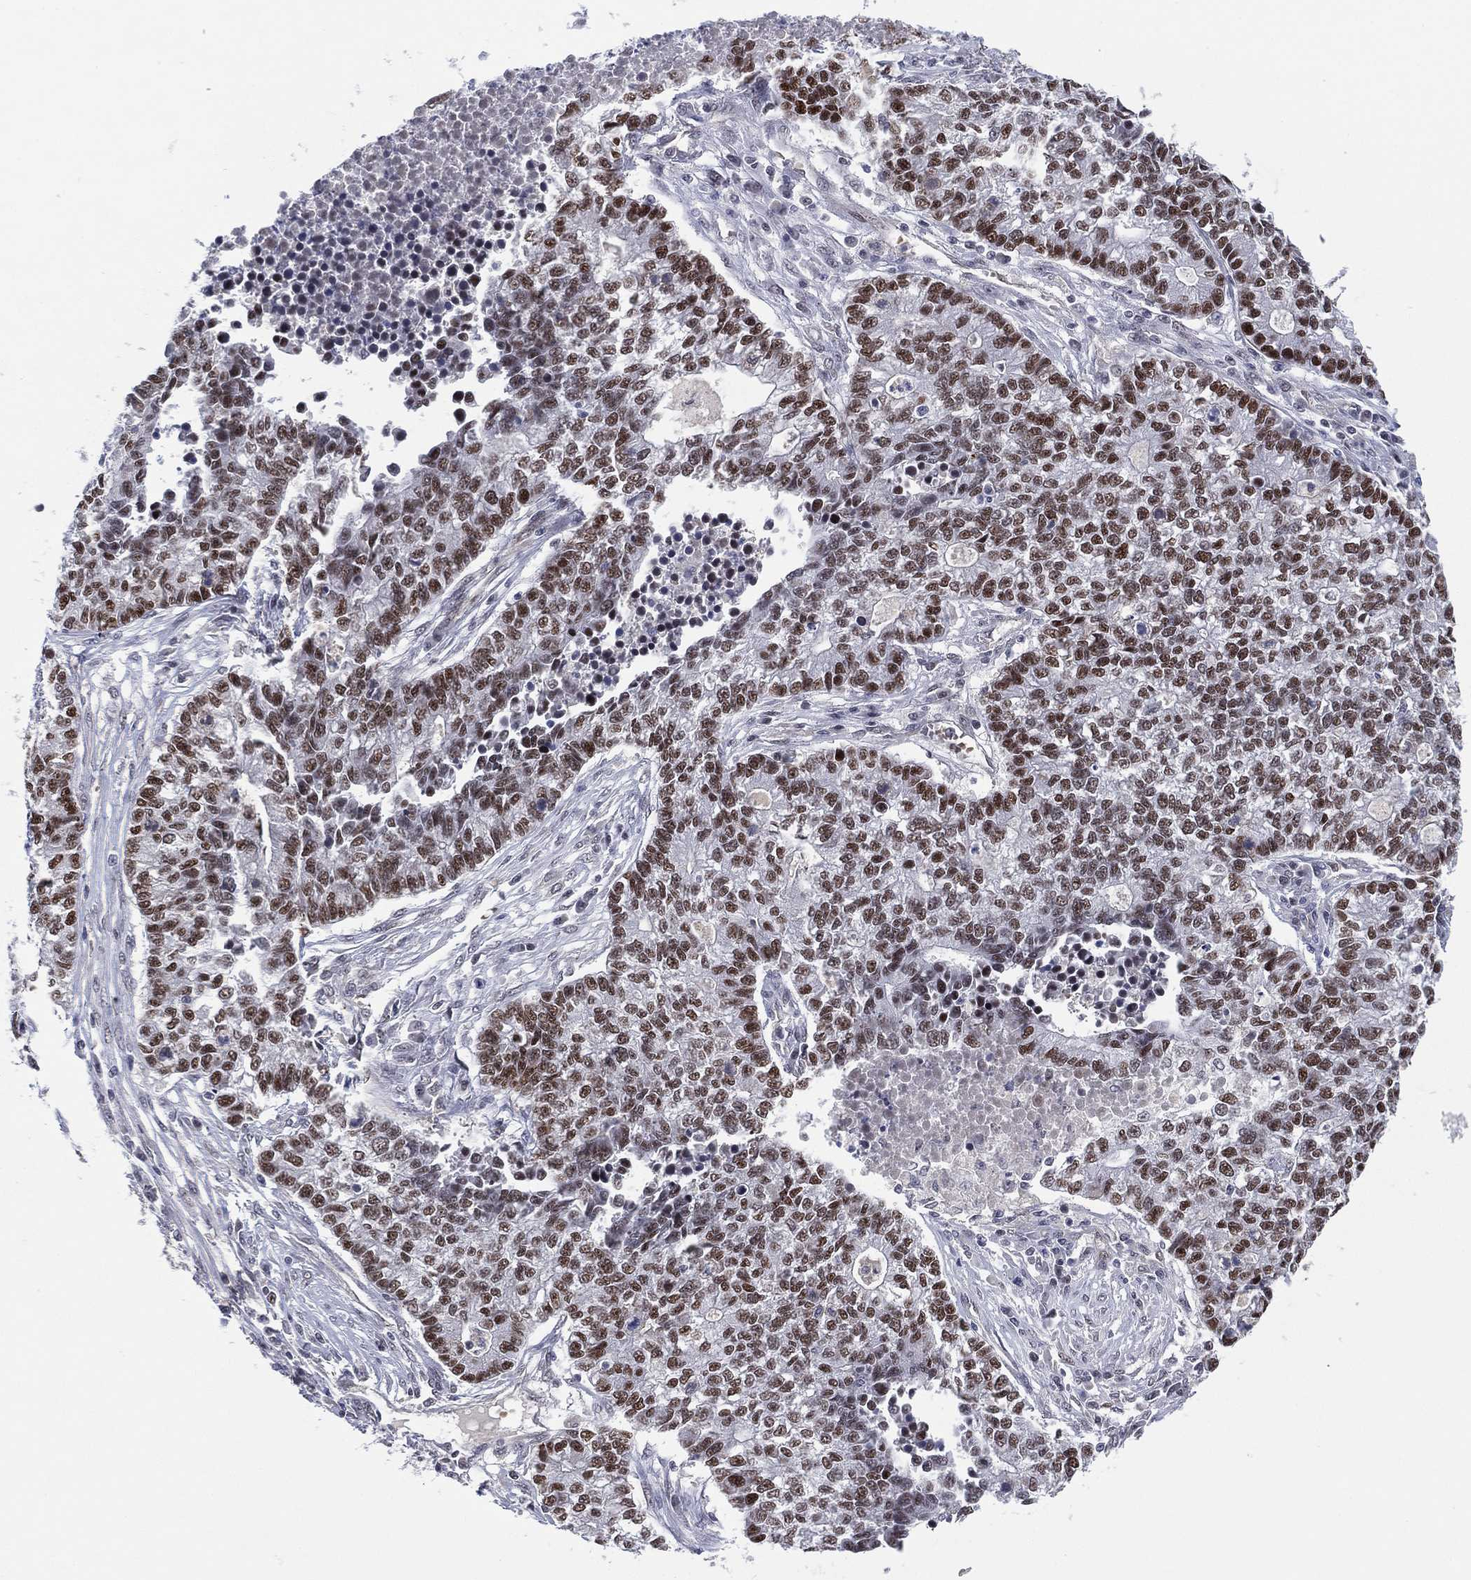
{"staining": {"intensity": "moderate", "quantity": ">75%", "location": "nuclear"}, "tissue": "lung cancer", "cell_type": "Tumor cells", "image_type": "cancer", "snomed": [{"axis": "morphology", "description": "Adenocarcinoma, NOS"}, {"axis": "topography", "description": "Lung"}], "caption": "There is medium levels of moderate nuclear expression in tumor cells of lung cancer (adenocarcinoma), as demonstrated by immunohistochemical staining (brown color).", "gene": "GSE1", "patient": {"sex": "male", "age": 57}}